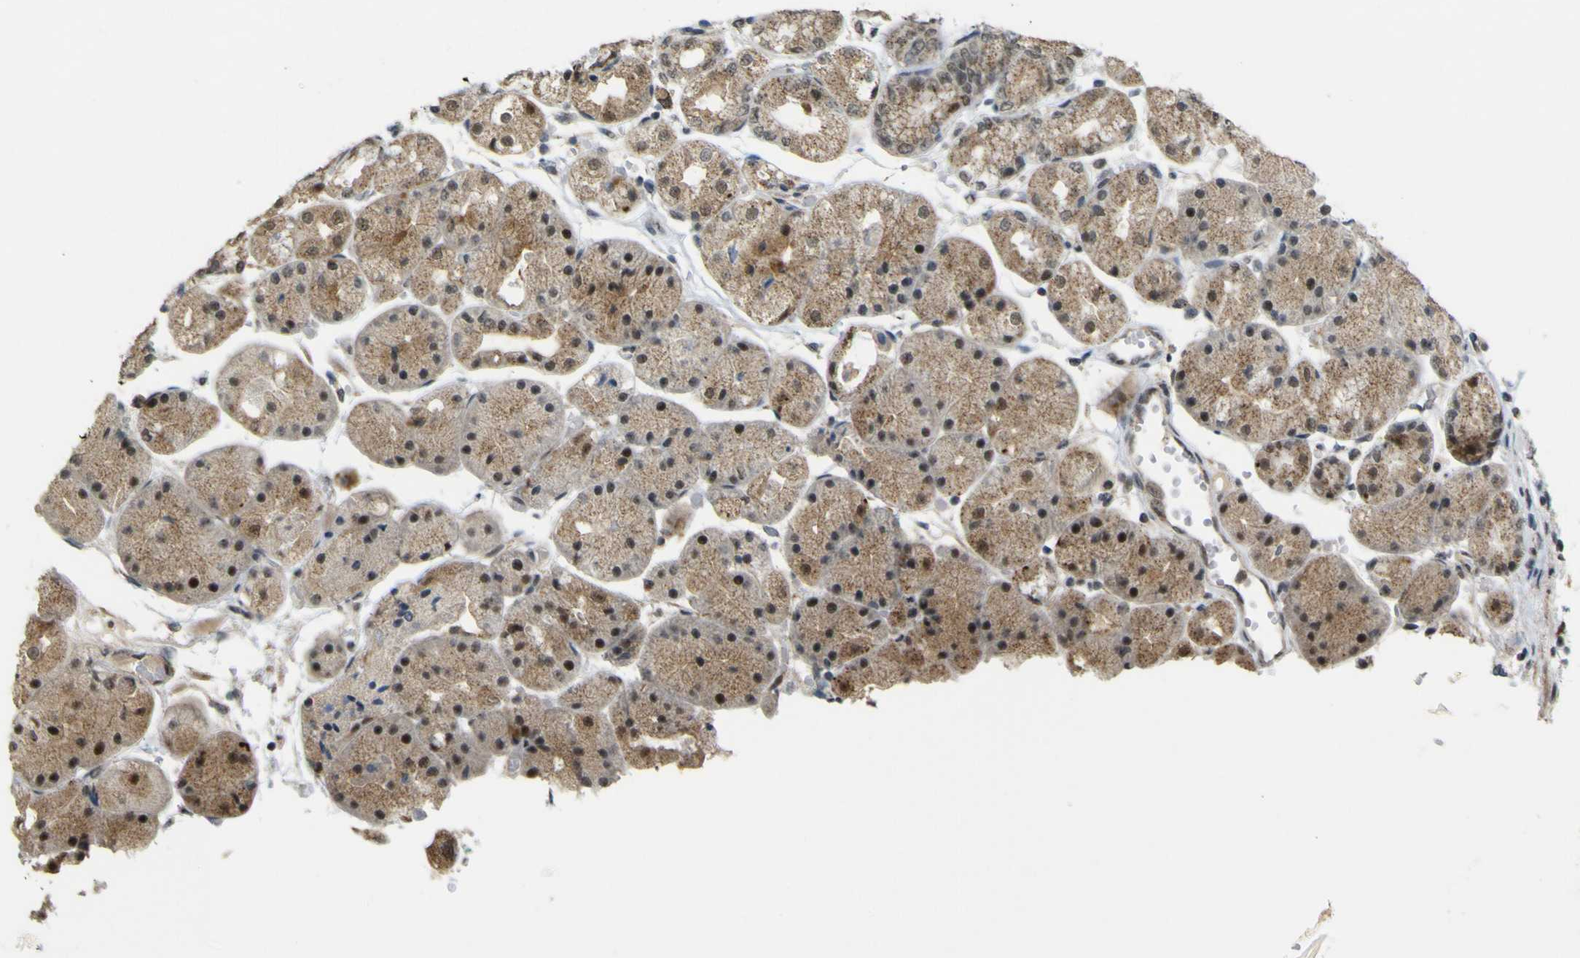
{"staining": {"intensity": "strong", "quantity": ">75%", "location": "cytoplasmic/membranous"}, "tissue": "stomach", "cell_type": "Glandular cells", "image_type": "normal", "snomed": [{"axis": "morphology", "description": "Normal tissue, NOS"}, {"axis": "topography", "description": "Stomach, upper"}], "caption": "A brown stain labels strong cytoplasmic/membranous staining of a protein in glandular cells of normal human stomach. Ihc stains the protein in brown and the nuclei are stained blue.", "gene": "ACBD5", "patient": {"sex": "male", "age": 72}}